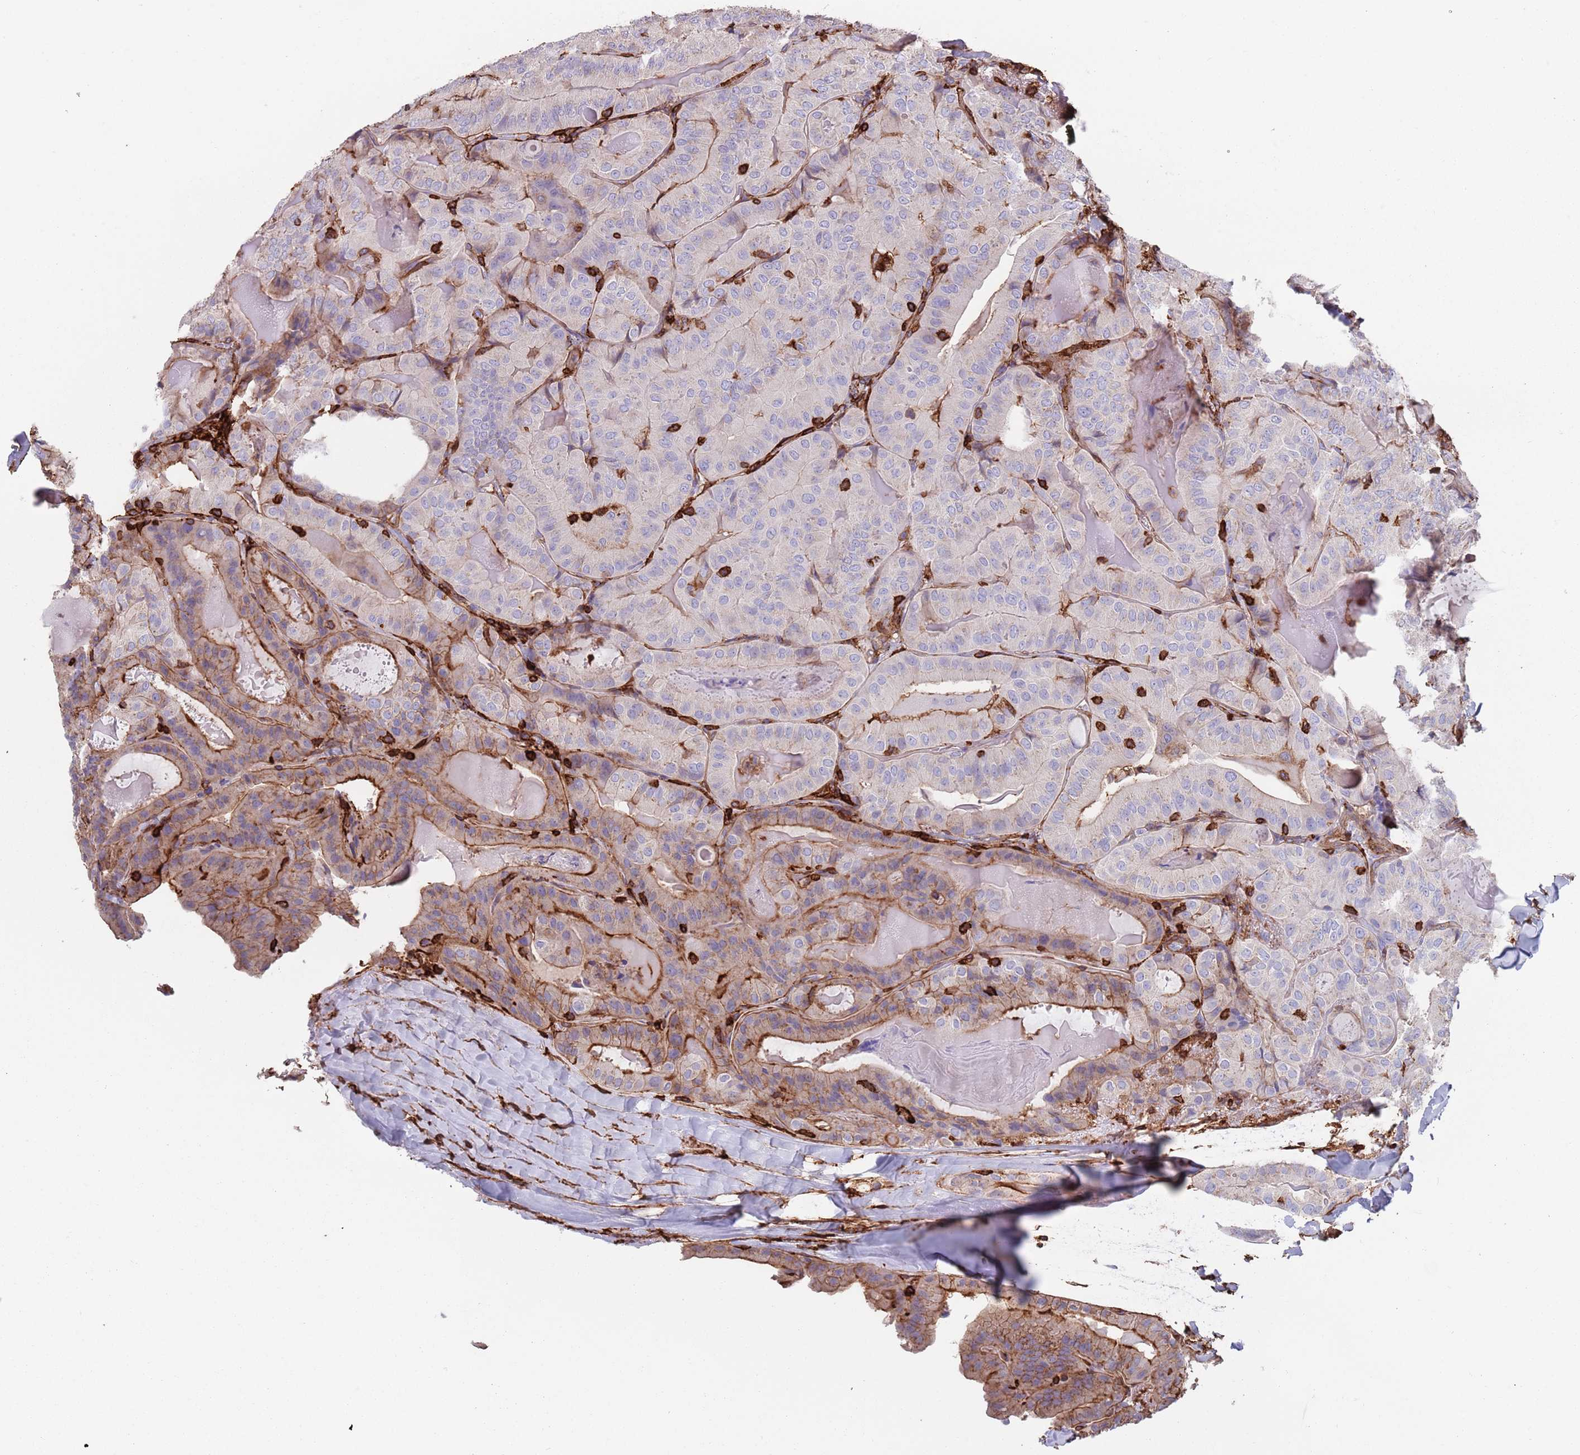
{"staining": {"intensity": "moderate", "quantity": "<25%", "location": "cytoplasmic/membranous"}, "tissue": "thyroid cancer", "cell_type": "Tumor cells", "image_type": "cancer", "snomed": [{"axis": "morphology", "description": "Papillary adenocarcinoma, NOS"}, {"axis": "topography", "description": "Thyroid gland"}], "caption": "This micrograph displays thyroid cancer (papillary adenocarcinoma) stained with IHC to label a protein in brown. The cytoplasmic/membranous of tumor cells show moderate positivity for the protein. Nuclei are counter-stained blue.", "gene": "RNF144A", "patient": {"sex": "female", "age": 68}}